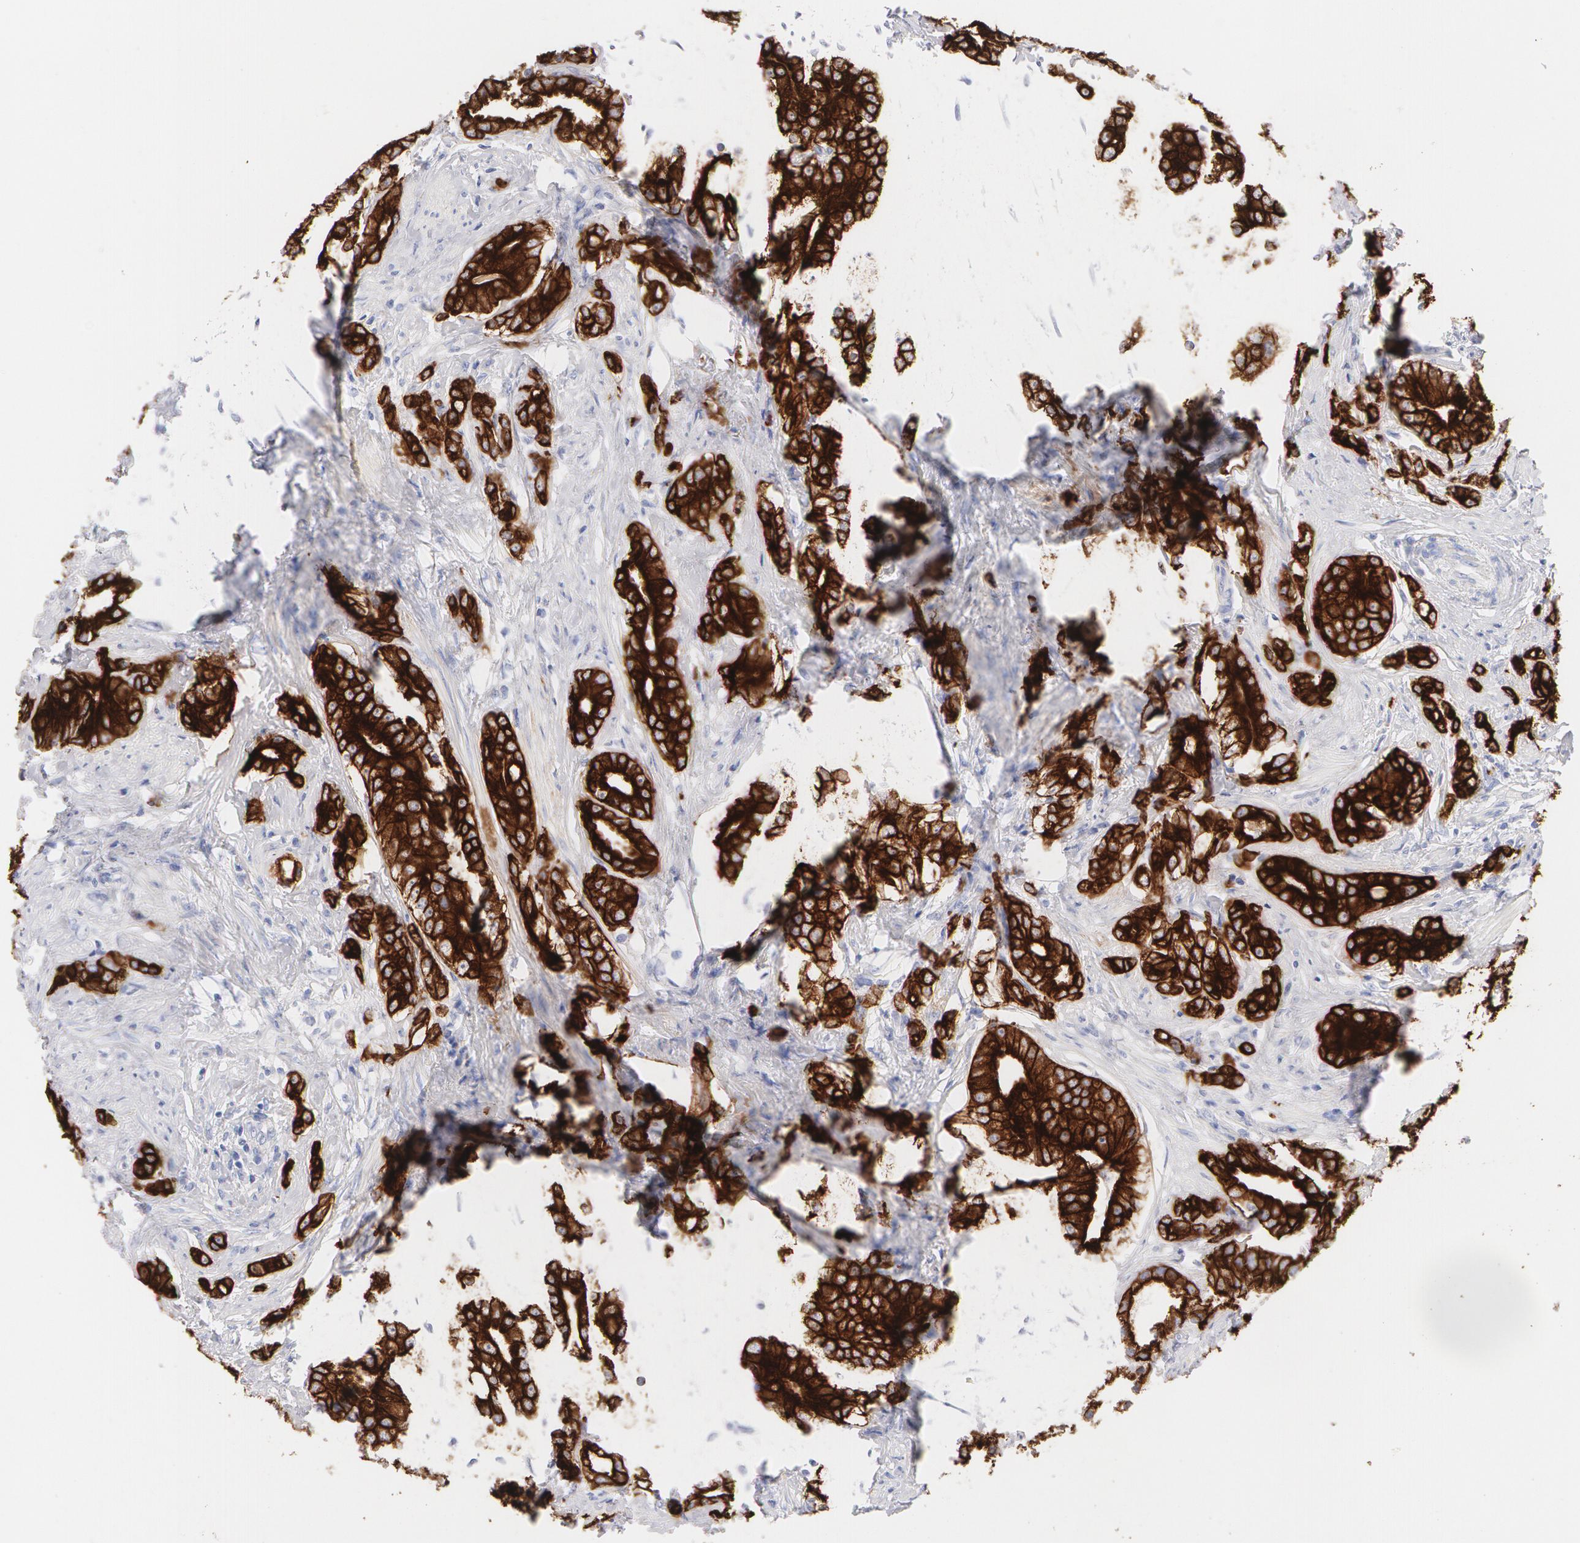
{"staining": {"intensity": "strong", "quantity": ">75%", "location": "cytoplasmic/membranous"}, "tissue": "prostate cancer", "cell_type": "Tumor cells", "image_type": "cancer", "snomed": [{"axis": "morphology", "description": "Adenocarcinoma, Medium grade"}, {"axis": "topography", "description": "Prostate"}], "caption": "Medium-grade adenocarcinoma (prostate) stained with a protein marker shows strong staining in tumor cells.", "gene": "KRT8", "patient": {"sex": "male", "age": 59}}